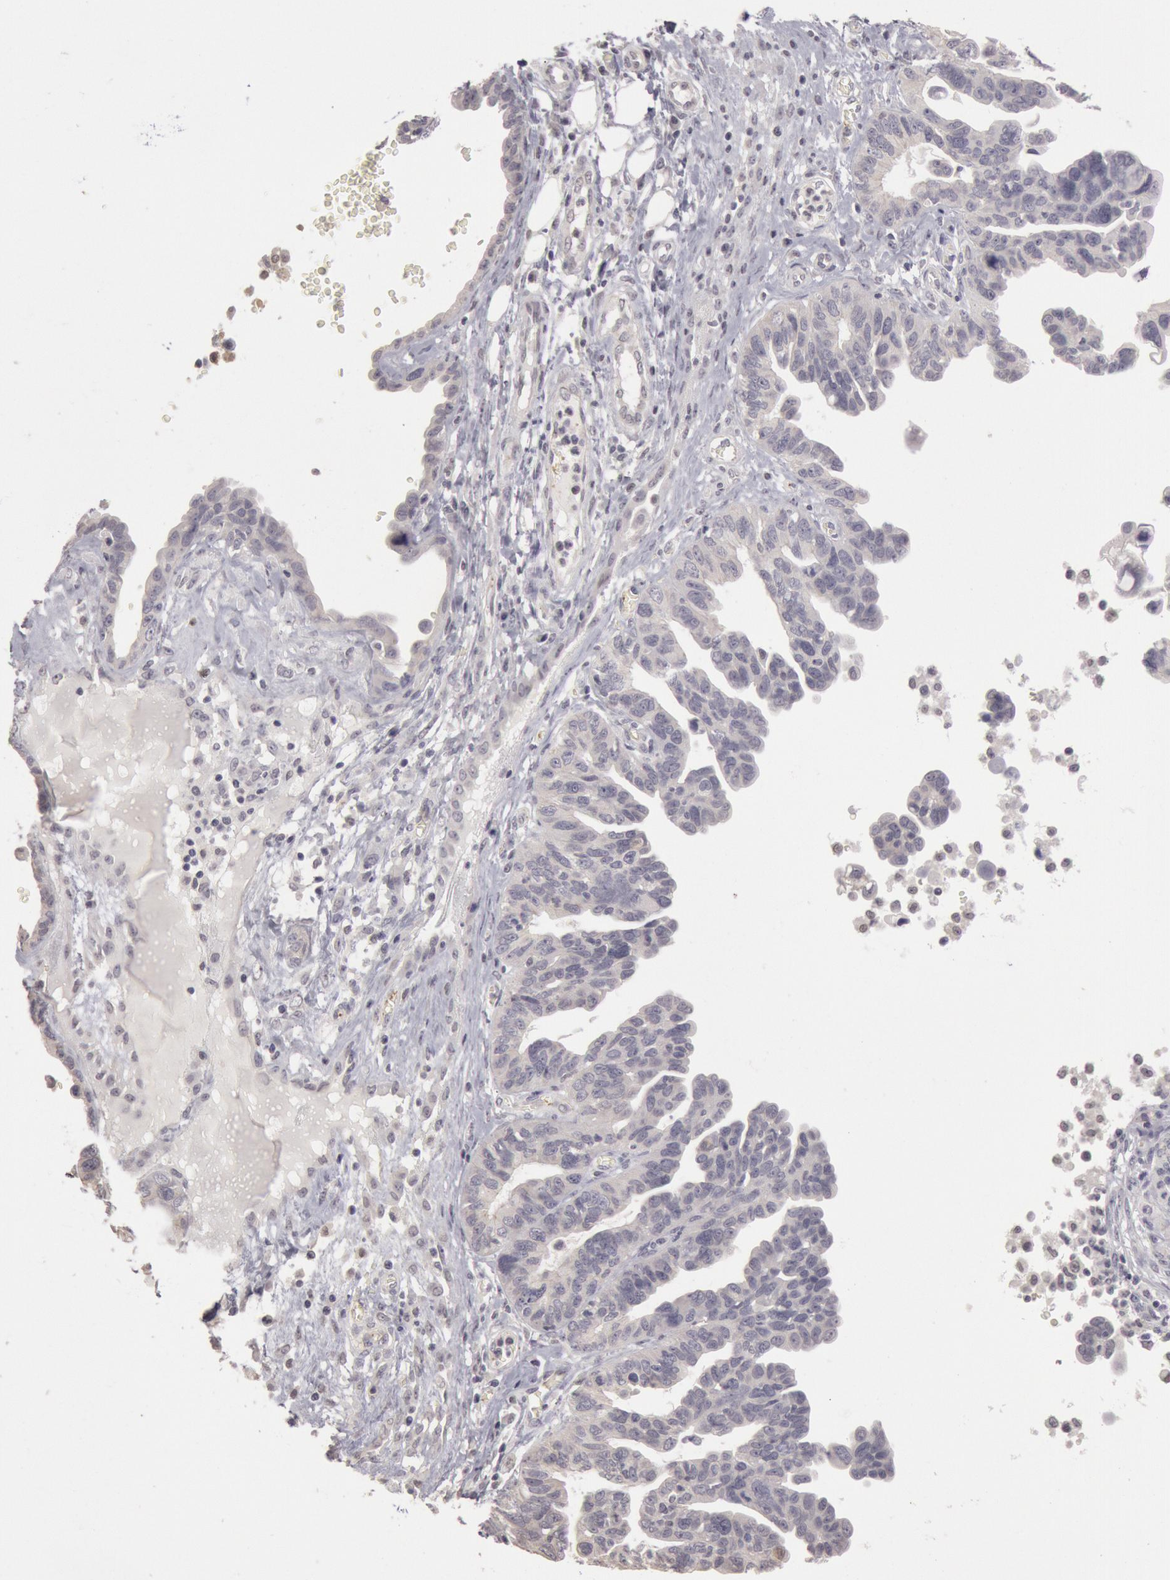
{"staining": {"intensity": "negative", "quantity": "none", "location": "none"}, "tissue": "ovarian cancer", "cell_type": "Tumor cells", "image_type": "cancer", "snomed": [{"axis": "morphology", "description": "Cystadenocarcinoma, serous, NOS"}, {"axis": "topography", "description": "Ovary"}], "caption": "High power microscopy micrograph of an immunohistochemistry photomicrograph of ovarian cancer, revealing no significant positivity in tumor cells. (DAB (3,3'-diaminobenzidine) immunohistochemistry (IHC), high magnification).", "gene": "RIMBP3C", "patient": {"sex": "female", "age": 64}}